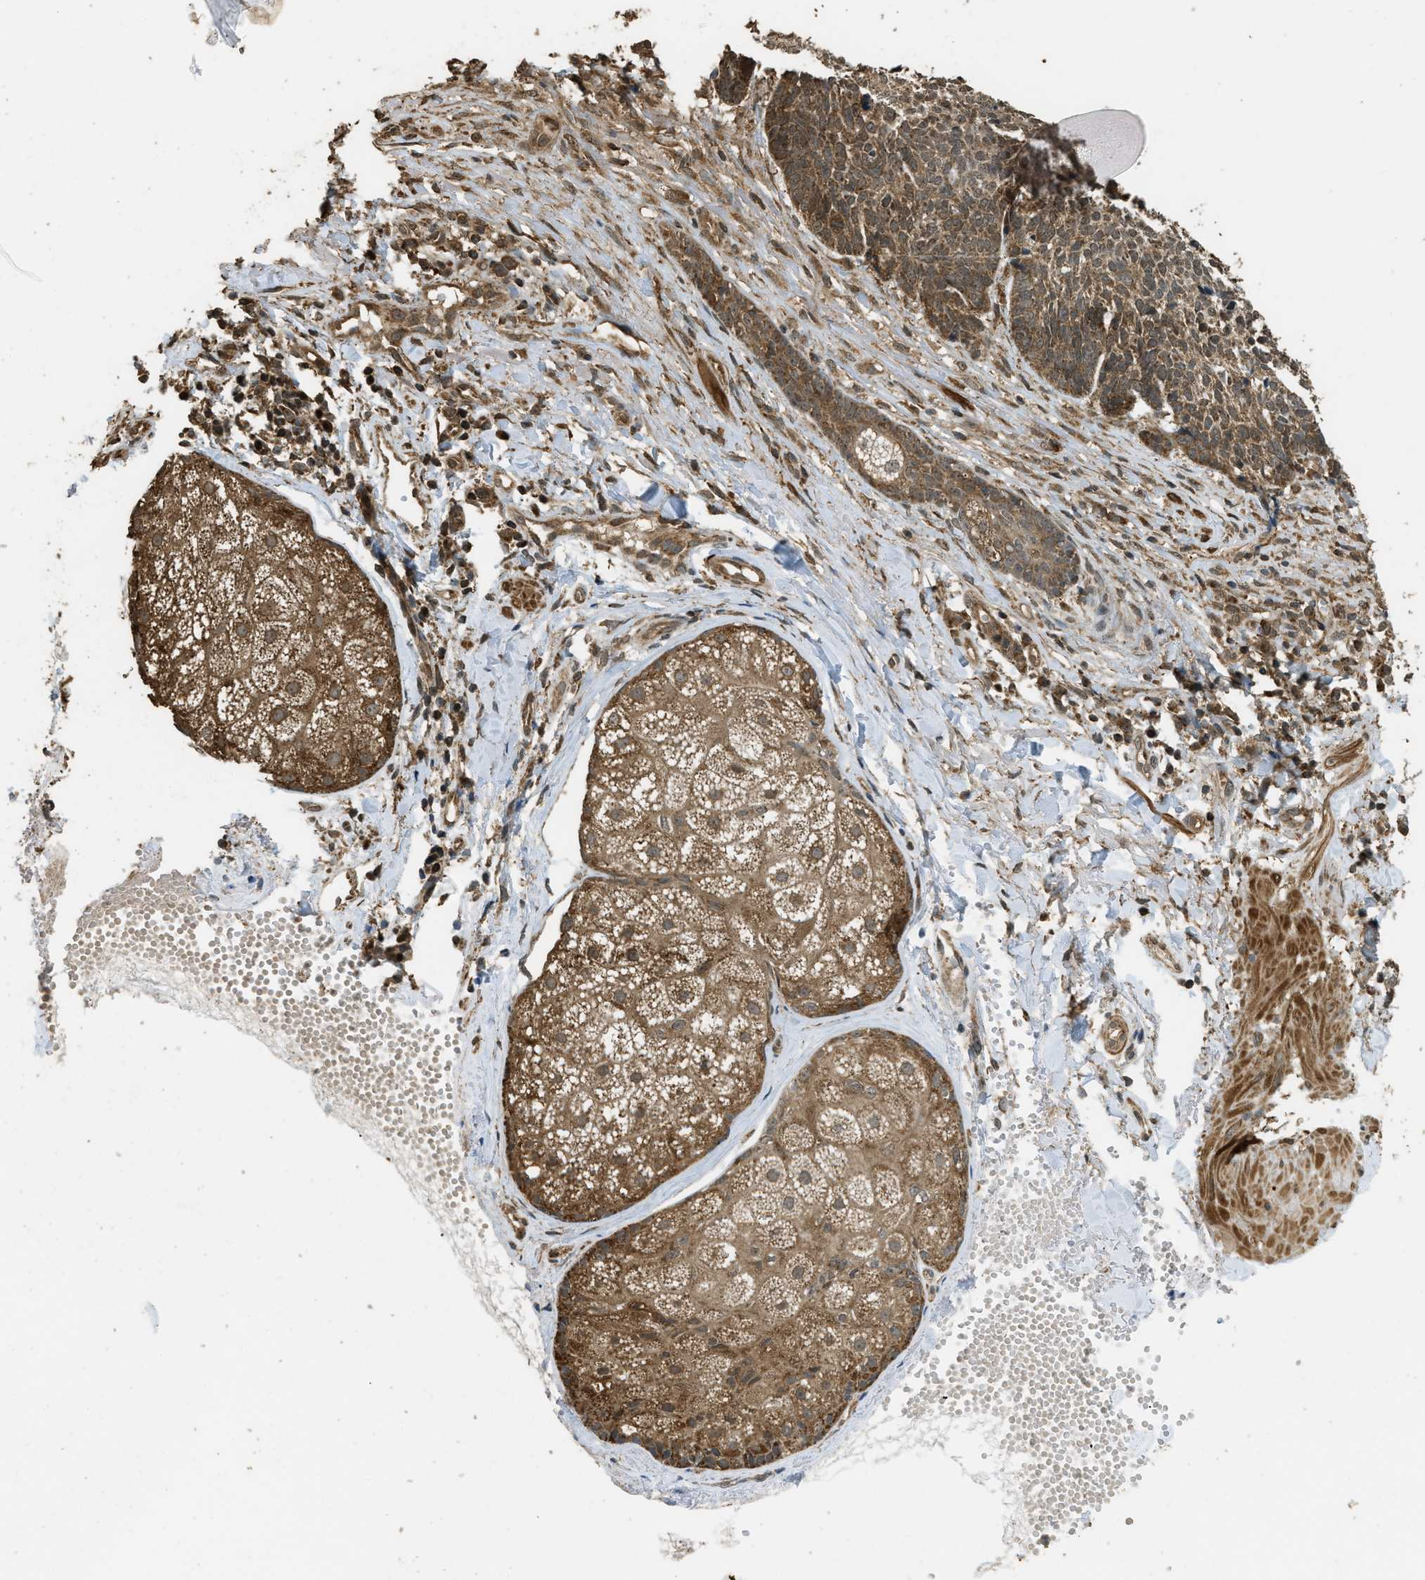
{"staining": {"intensity": "moderate", "quantity": "25%-75%", "location": "cytoplasmic/membranous,nuclear"}, "tissue": "skin cancer", "cell_type": "Tumor cells", "image_type": "cancer", "snomed": [{"axis": "morphology", "description": "Basal cell carcinoma"}, {"axis": "topography", "description": "Skin"}], "caption": "Protein staining by immunohistochemistry (IHC) displays moderate cytoplasmic/membranous and nuclear expression in approximately 25%-75% of tumor cells in skin basal cell carcinoma. (IHC, brightfield microscopy, high magnification).", "gene": "CTPS1", "patient": {"sex": "male", "age": 84}}